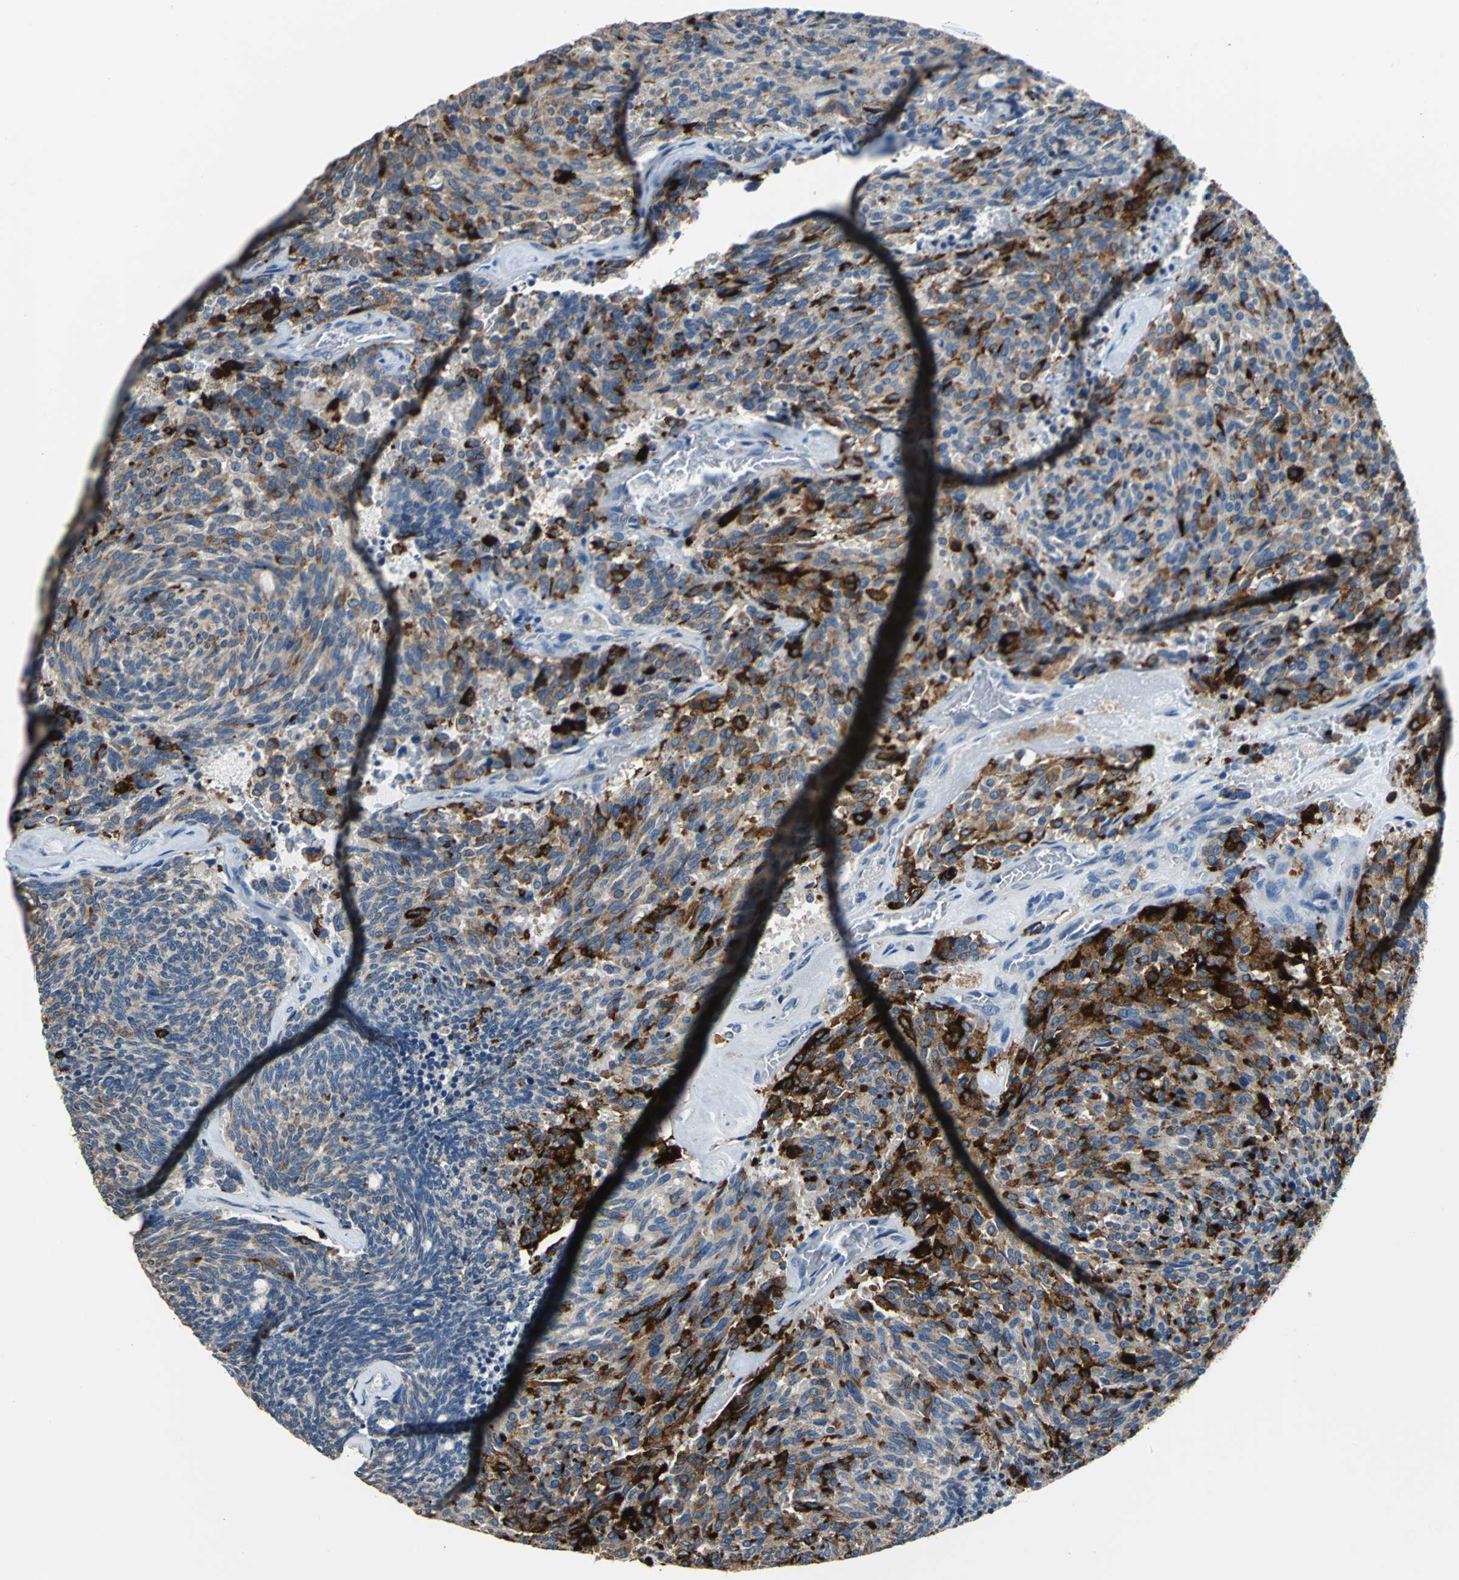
{"staining": {"intensity": "moderate", "quantity": "25%-75%", "location": "cytoplasmic/membranous"}, "tissue": "carcinoid", "cell_type": "Tumor cells", "image_type": "cancer", "snomed": [{"axis": "morphology", "description": "Carcinoid, malignant, NOS"}, {"axis": "topography", "description": "Pancreas"}], "caption": "Carcinoid stained for a protein shows moderate cytoplasmic/membranous positivity in tumor cells.", "gene": "RASD2", "patient": {"sex": "female", "age": 54}}